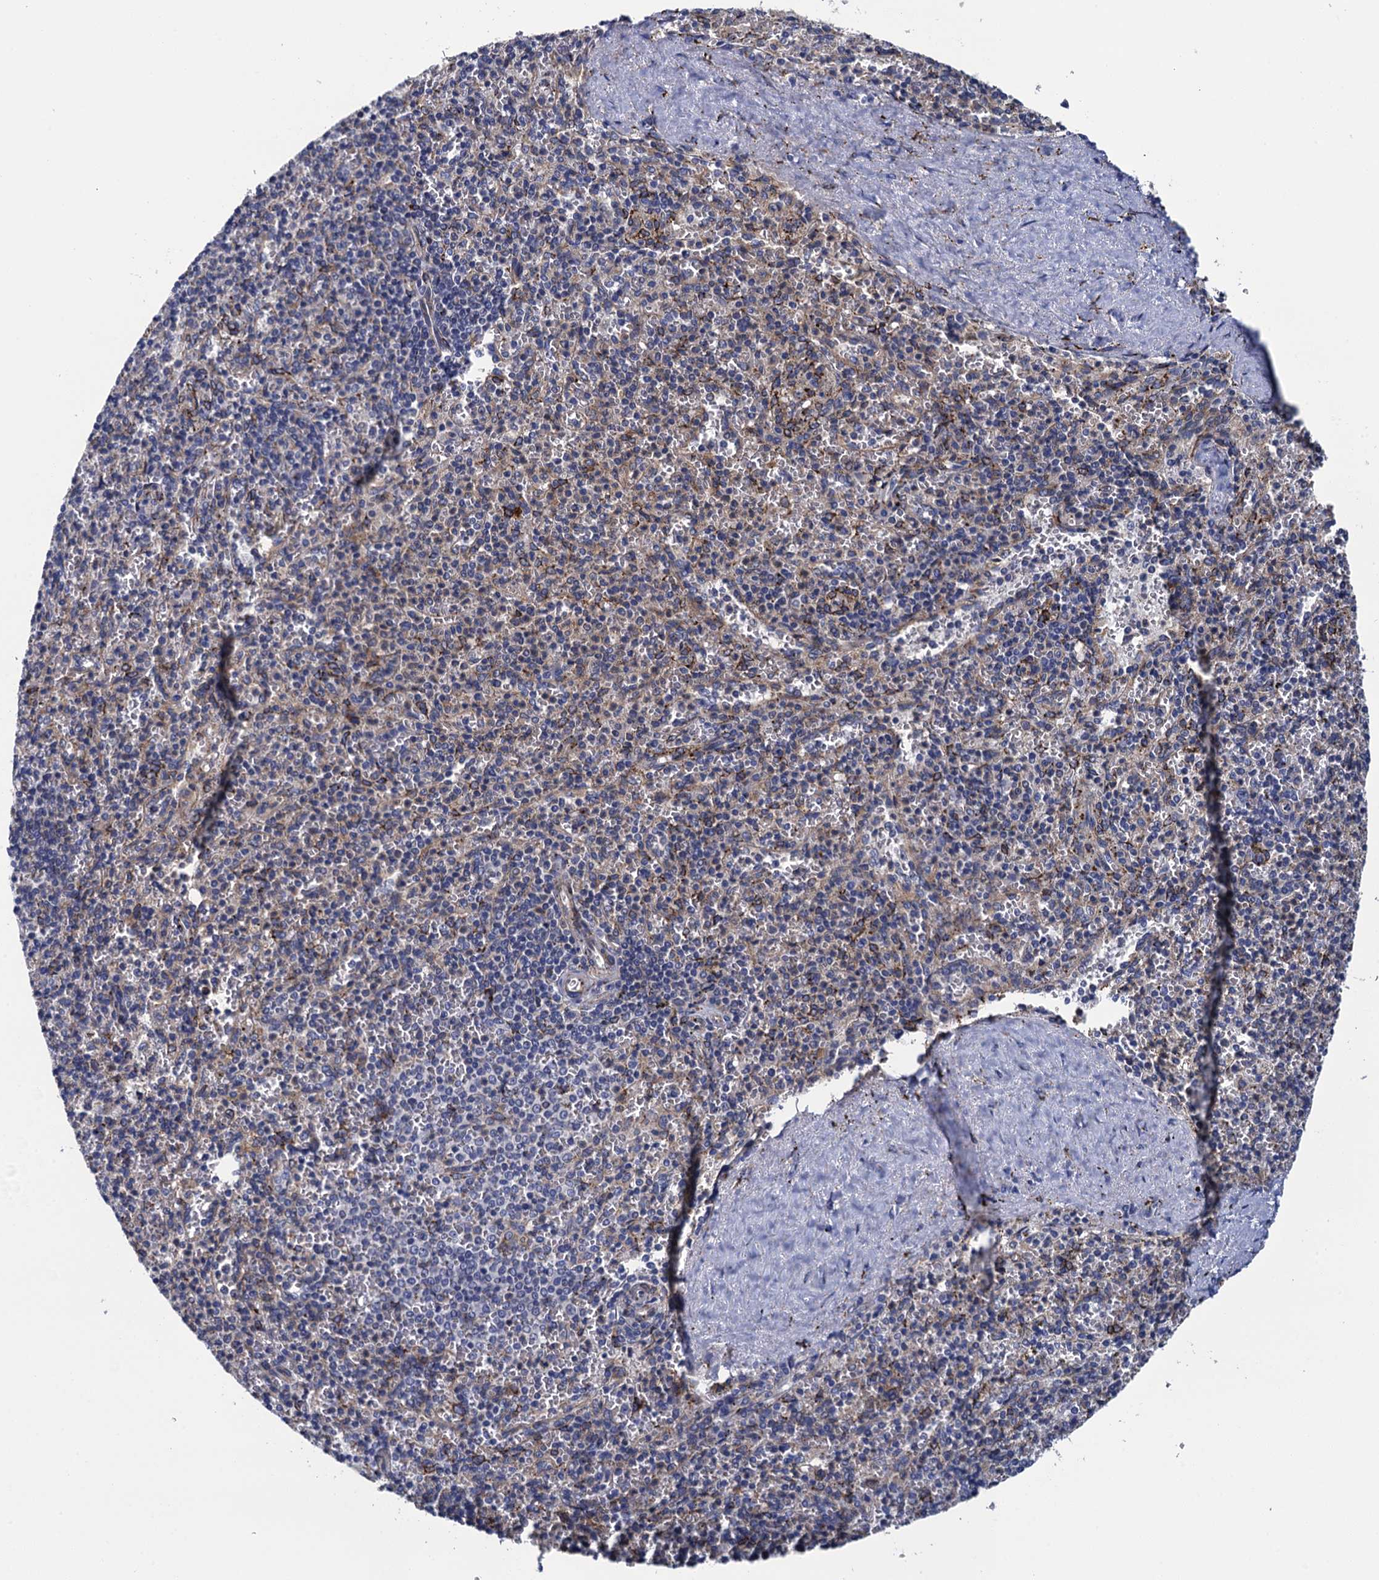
{"staining": {"intensity": "moderate", "quantity": "<25%", "location": "cytoplasmic/membranous"}, "tissue": "spleen", "cell_type": "Cells in red pulp", "image_type": "normal", "snomed": [{"axis": "morphology", "description": "Normal tissue, NOS"}, {"axis": "topography", "description": "Spleen"}], "caption": "Protein expression analysis of unremarkable spleen reveals moderate cytoplasmic/membranous positivity in about <25% of cells in red pulp. Using DAB (brown) and hematoxylin (blue) stains, captured at high magnification using brightfield microscopy.", "gene": "POGLUT3", "patient": {"sex": "male", "age": 82}}